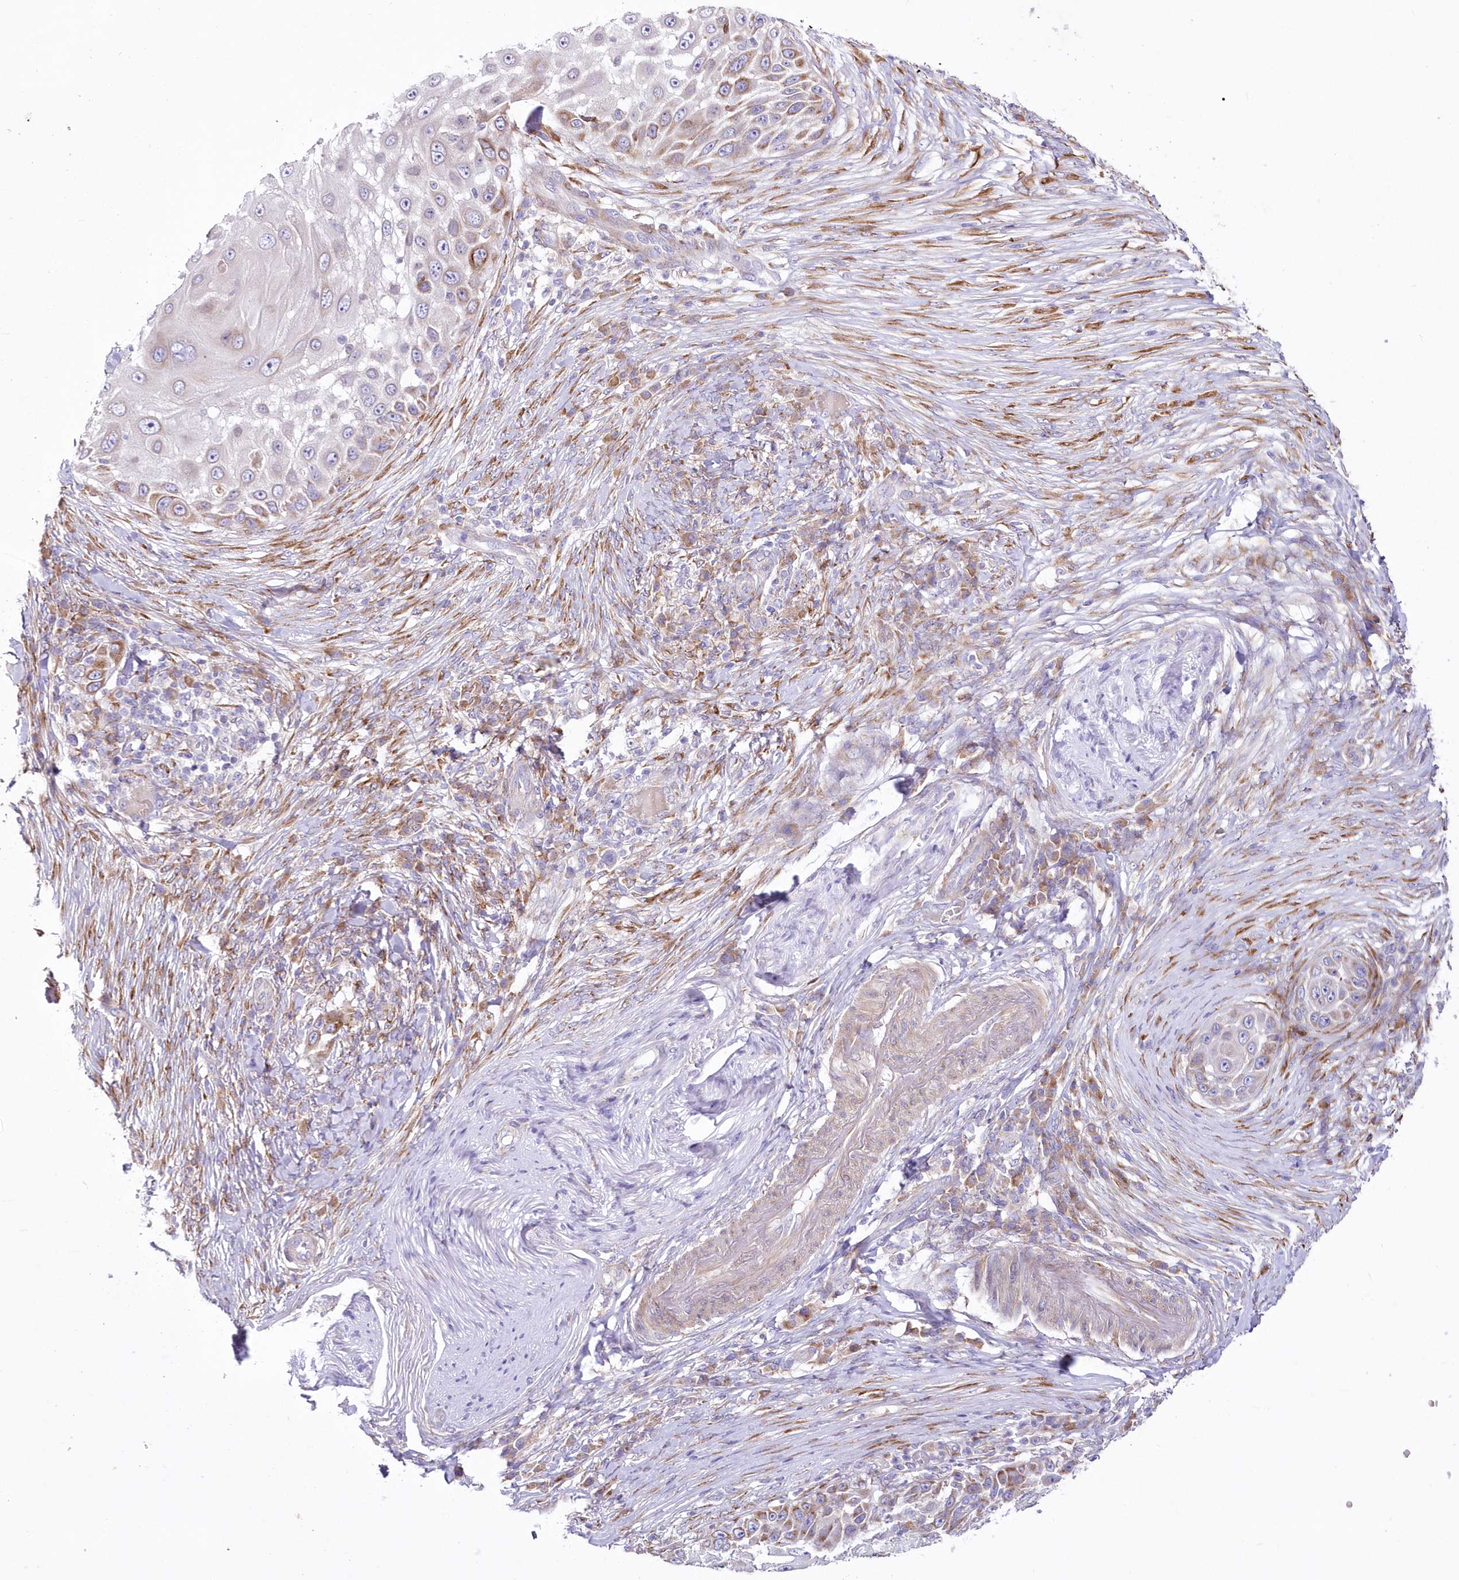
{"staining": {"intensity": "moderate", "quantity": "<25%", "location": "cytoplasmic/membranous"}, "tissue": "skin cancer", "cell_type": "Tumor cells", "image_type": "cancer", "snomed": [{"axis": "morphology", "description": "Squamous cell carcinoma, NOS"}, {"axis": "topography", "description": "Skin"}], "caption": "An immunohistochemistry (IHC) micrograph of tumor tissue is shown. Protein staining in brown shows moderate cytoplasmic/membranous positivity in skin cancer within tumor cells.", "gene": "ARFGEF3", "patient": {"sex": "female", "age": 44}}